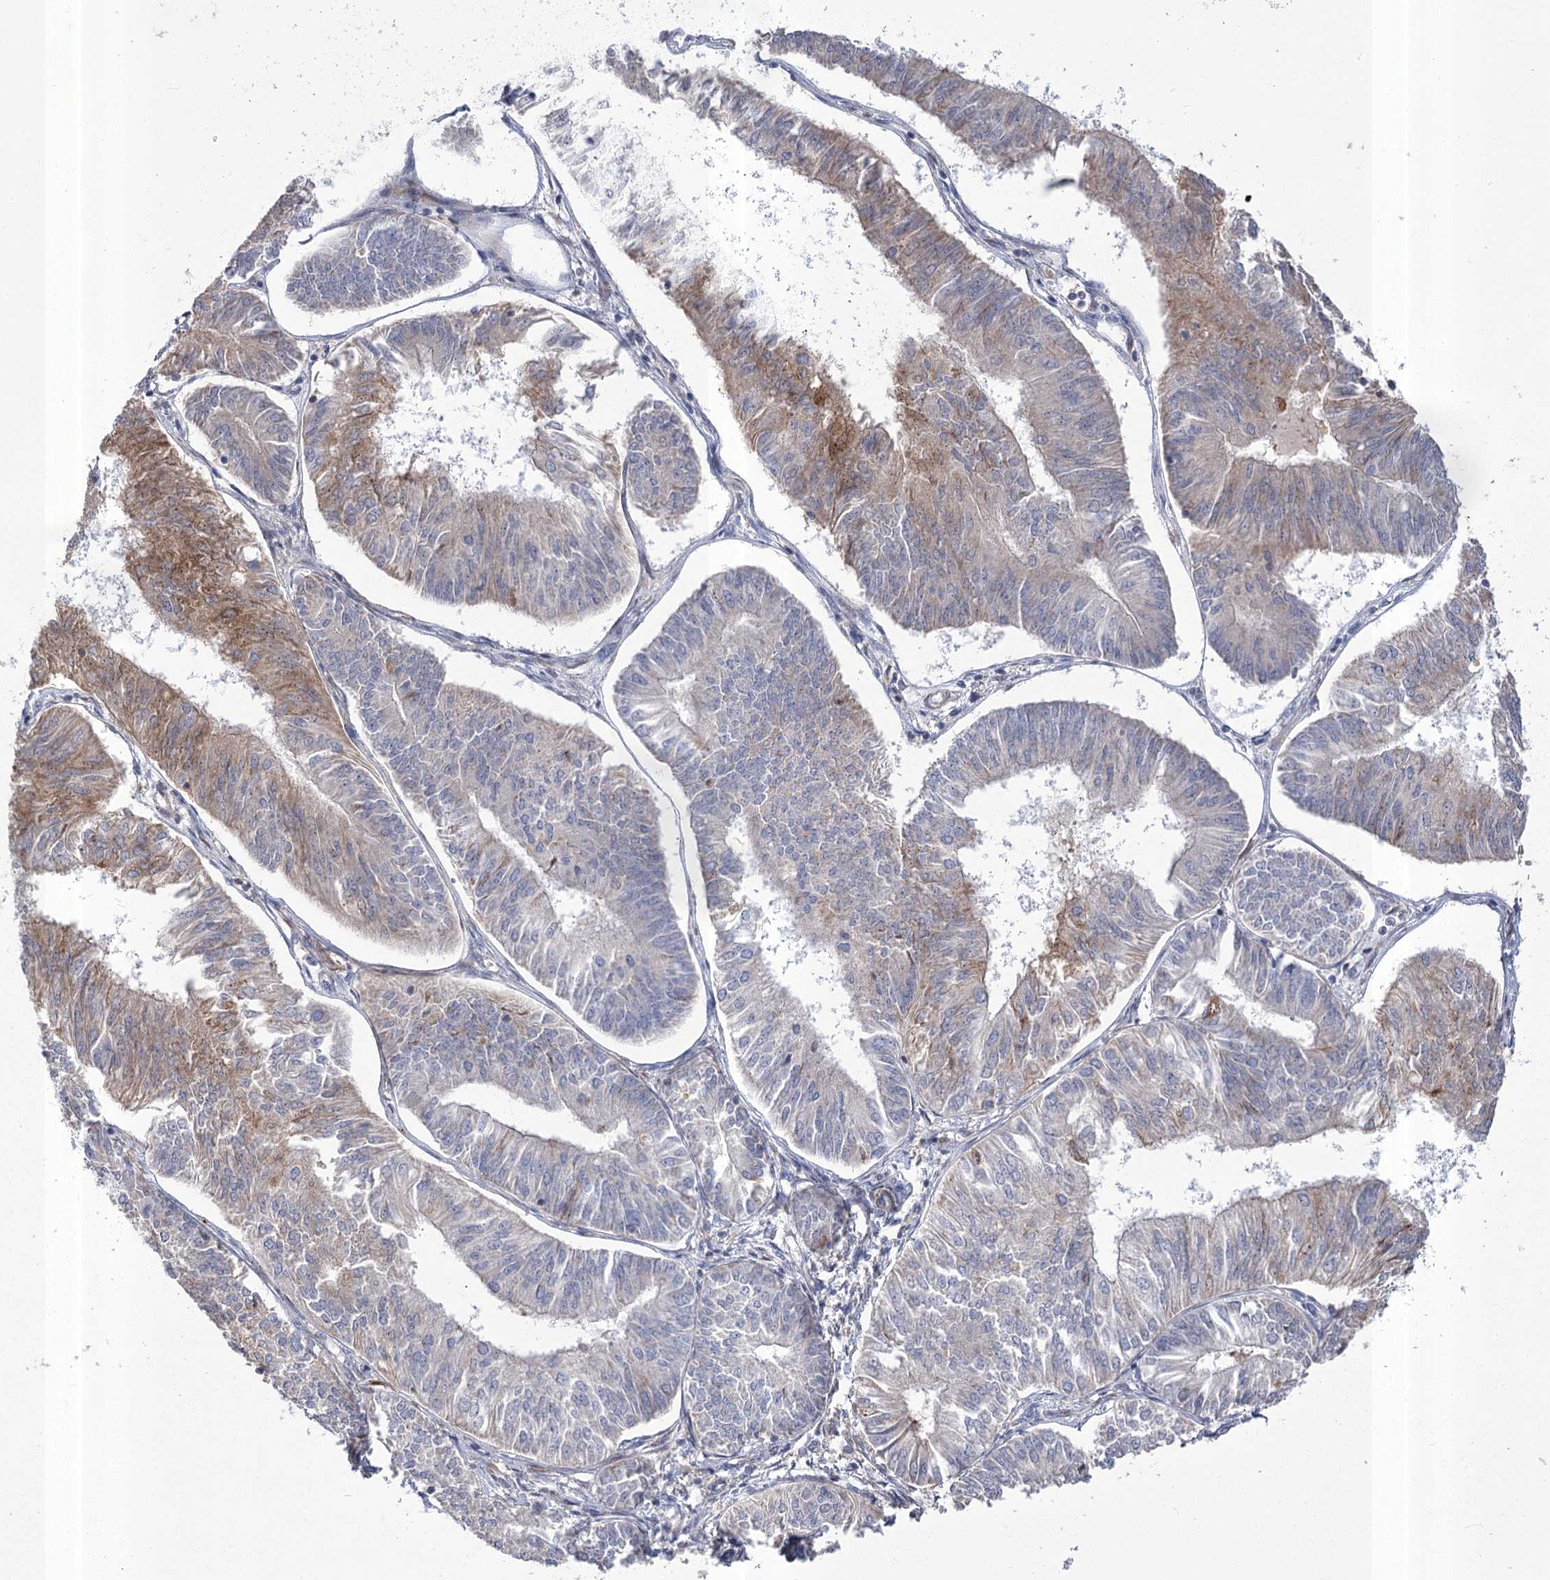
{"staining": {"intensity": "moderate", "quantity": "<25%", "location": "cytoplasmic/membranous"}, "tissue": "endometrial cancer", "cell_type": "Tumor cells", "image_type": "cancer", "snomed": [{"axis": "morphology", "description": "Adenocarcinoma, NOS"}, {"axis": "topography", "description": "Endometrium"}], "caption": "Tumor cells display moderate cytoplasmic/membranous expression in about <25% of cells in adenocarcinoma (endometrial).", "gene": "PDHB", "patient": {"sex": "female", "age": 58}}